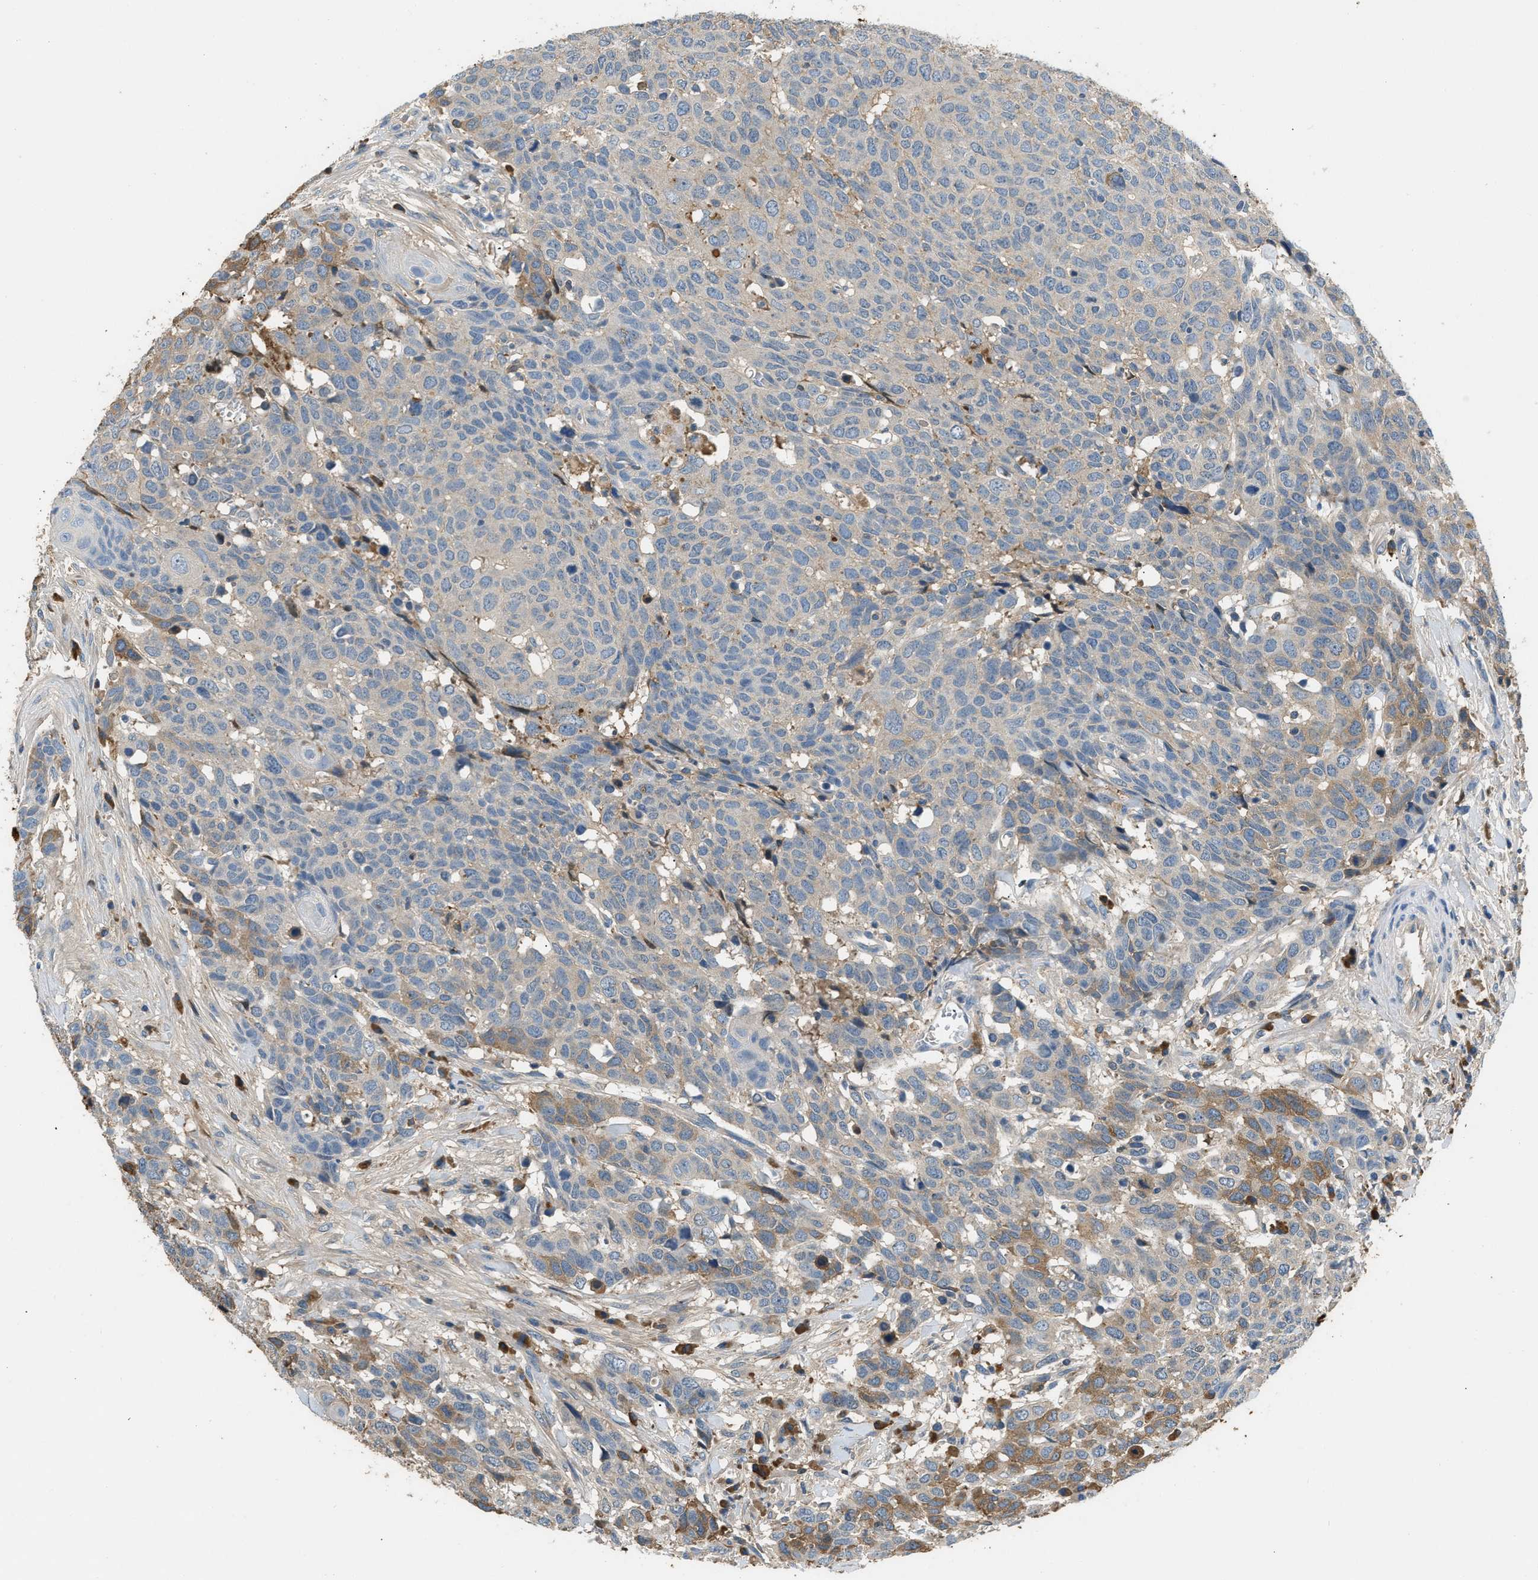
{"staining": {"intensity": "moderate", "quantity": "<25%", "location": "cytoplasmic/membranous"}, "tissue": "head and neck cancer", "cell_type": "Tumor cells", "image_type": "cancer", "snomed": [{"axis": "morphology", "description": "Squamous cell carcinoma, NOS"}, {"axis": "topography", "description": "Head-Neck"}], "caption": "Protein analysis of squamous cell carcinoma (head and neck) tissue exhibits moderate cytoplasmic/membranous staining in about <25% of tumor cells.", "gene": "STC1", "patient": {"sex": "male", "age": 66}}